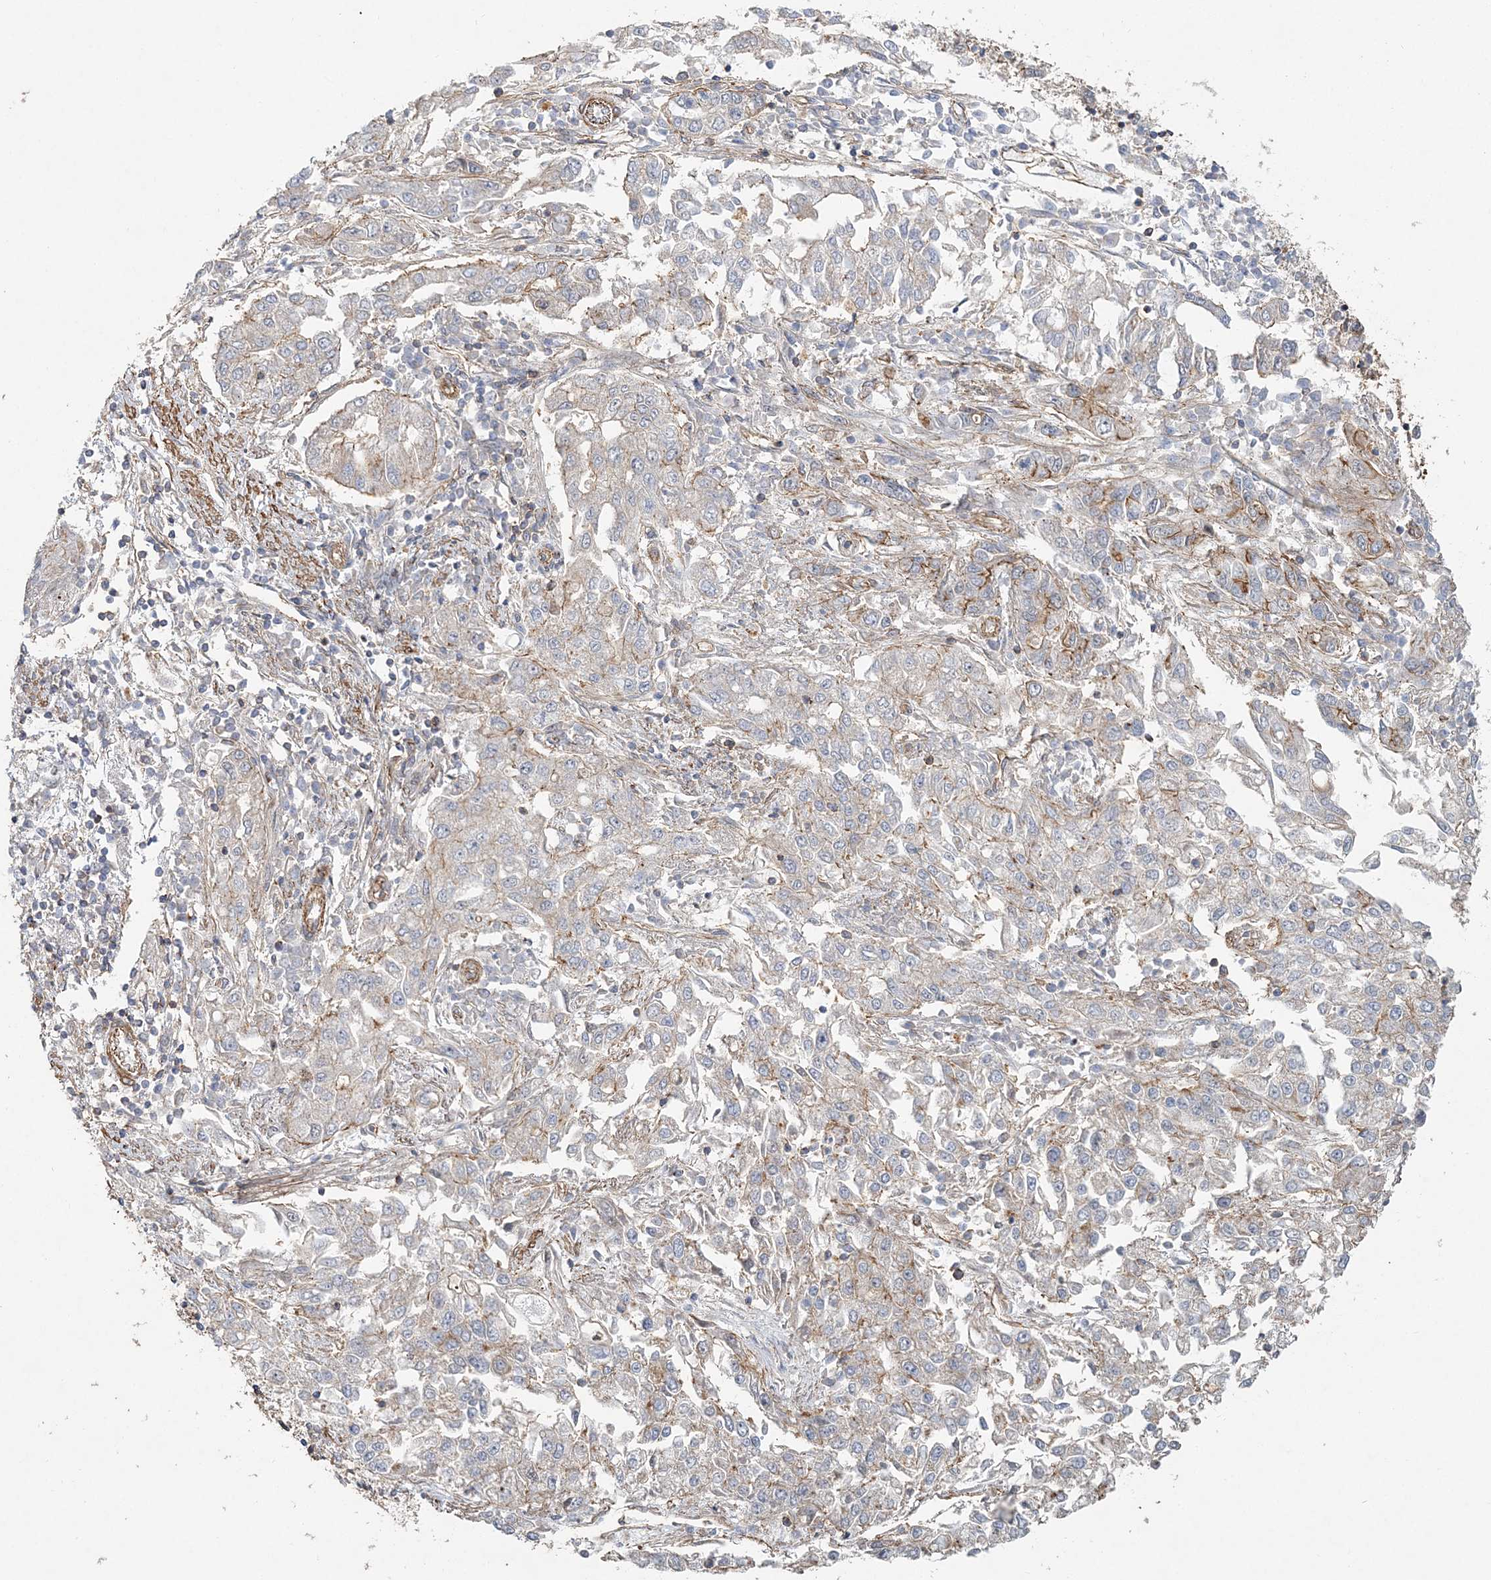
{"staining": {"intensity": "weak", "quantity": "<25%", "location": "cytoplasmic/membranous"}, "tissue": "endometrial cancer", "cell_type": "Tumor cells", "image_type": "cancer", "snomed": [{"axis": "morphology", "description": "Adenocarcinoma, NOS"}, {"axis": "topography", "description": "Endometrium"}], "caption": "Endometrial cancer was stained to show a protein in brown. There is no significant staining in tumor cells.", "gene": "MAT2B", "patient": {"sex": "female", "age": 49}}